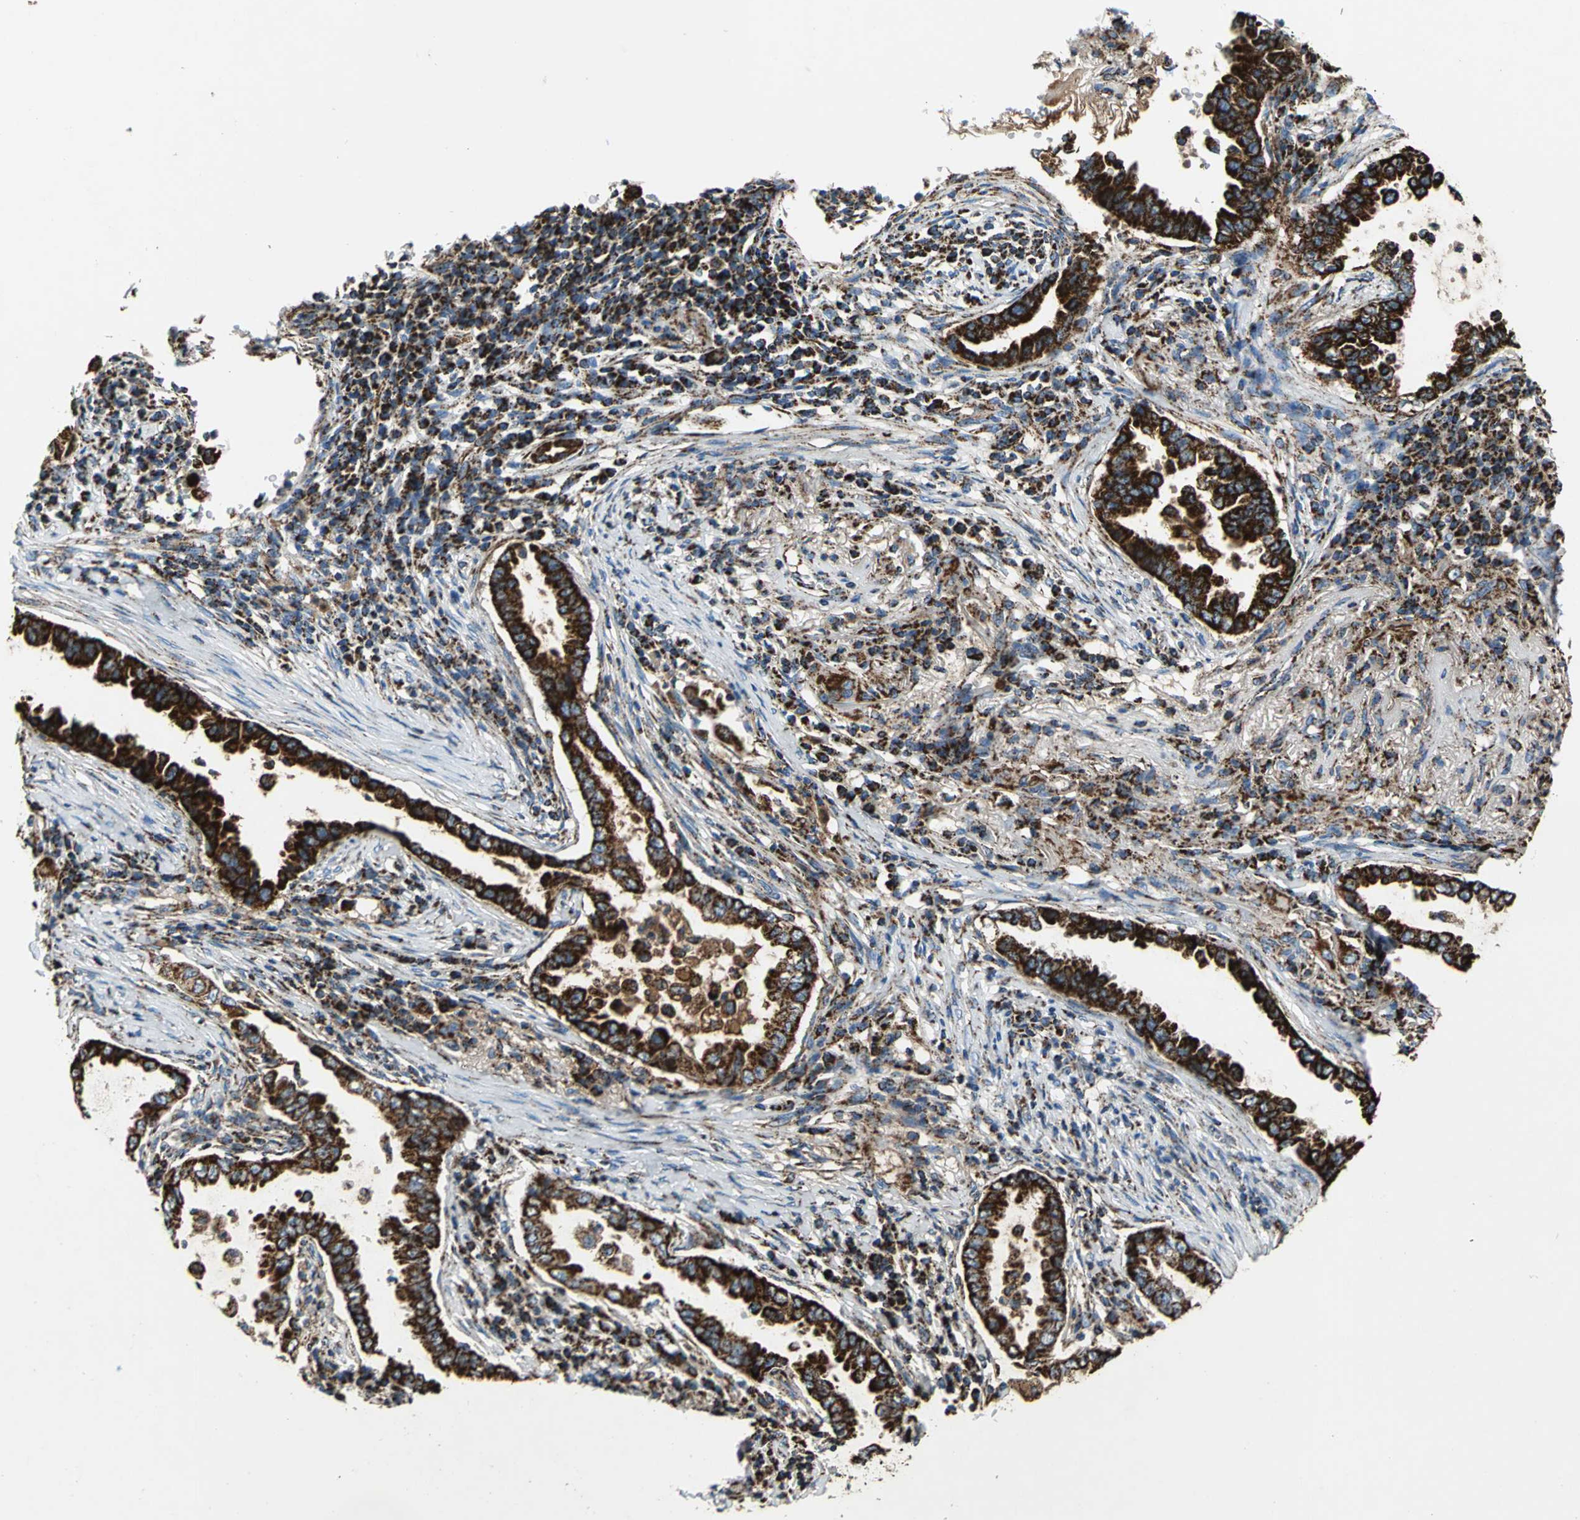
{"staining": {"intensity": "strong", "quantity": ">75%", "location": "cytoplasmic/membranous"}, "tissue": "lung cancer", "cell_type": "Tumor cells", "image_type": "cancer", "snomed": [{"axis": "morphology", "description": "Normal tissue, NOS"}, {"axis": "morphology", "description": "Inflammation, NOS"}, {"axis": "morphology", "description": "Adenocarcinoma, NOS"}, {"axis": "topography", "description": "Lung"}], "caption": "IHC of lung cancer (adenocarcinoma) demonstrates high levels of strong cytoplasmic/membranous positivity in about >75% of tumor cells.", "gene": "ECH1", "patient": {"sex": "female", "age": 64}}